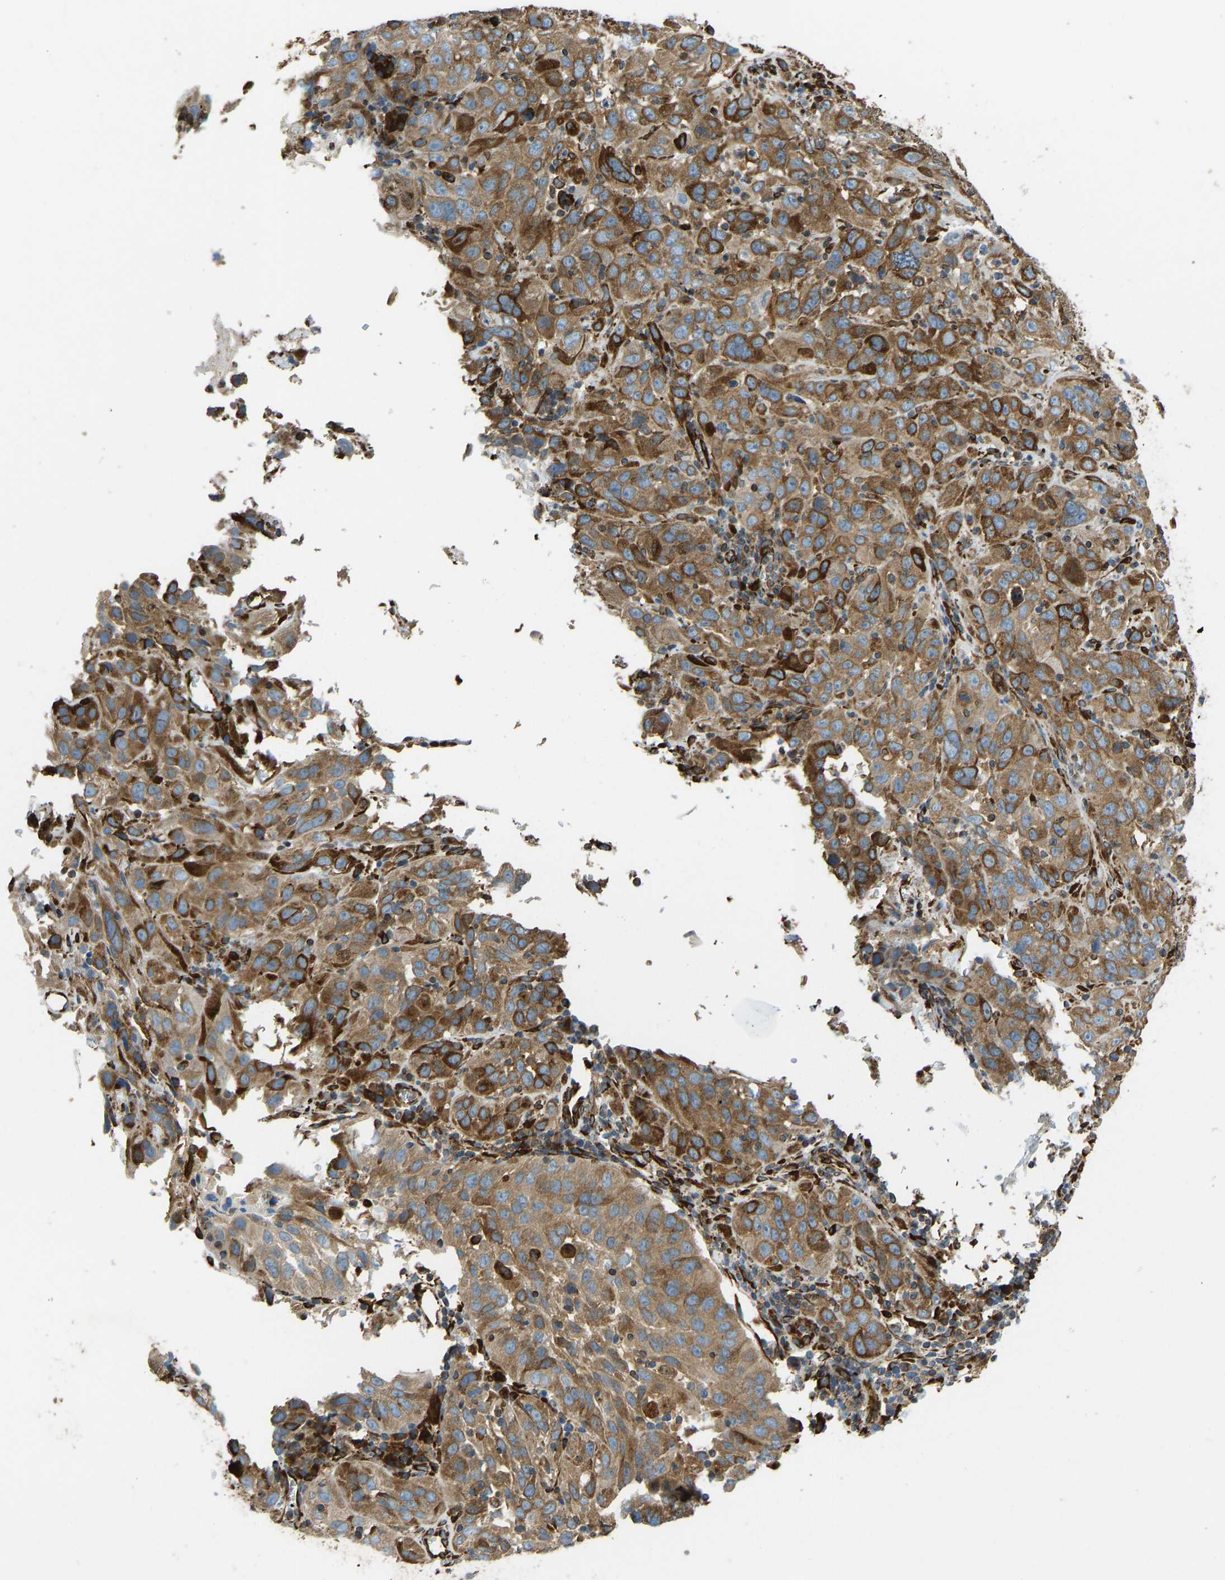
{"staining": {"intensity": "moderate", "quantity": ">75%", "location": "cytoplasmic/membranous"}, "tissue": "cervical cancer", "cell_type": "Tumor cells", "image_type": "cancer", "snomed": [{"axis": "morphology", "description": "Squamous cell carcinoma, NOS"}, {"axis": "topography", "description": "Cervix"}], "caption": "Immunohistochemical staining of squamous cell carcinoma (cervical) exhibits medium levels of moderate cytoplasmic/membranous positivity in about >75% of tumor cells.", "gene": "BEX3", "patient": {"sex": "female", "age": 32}}